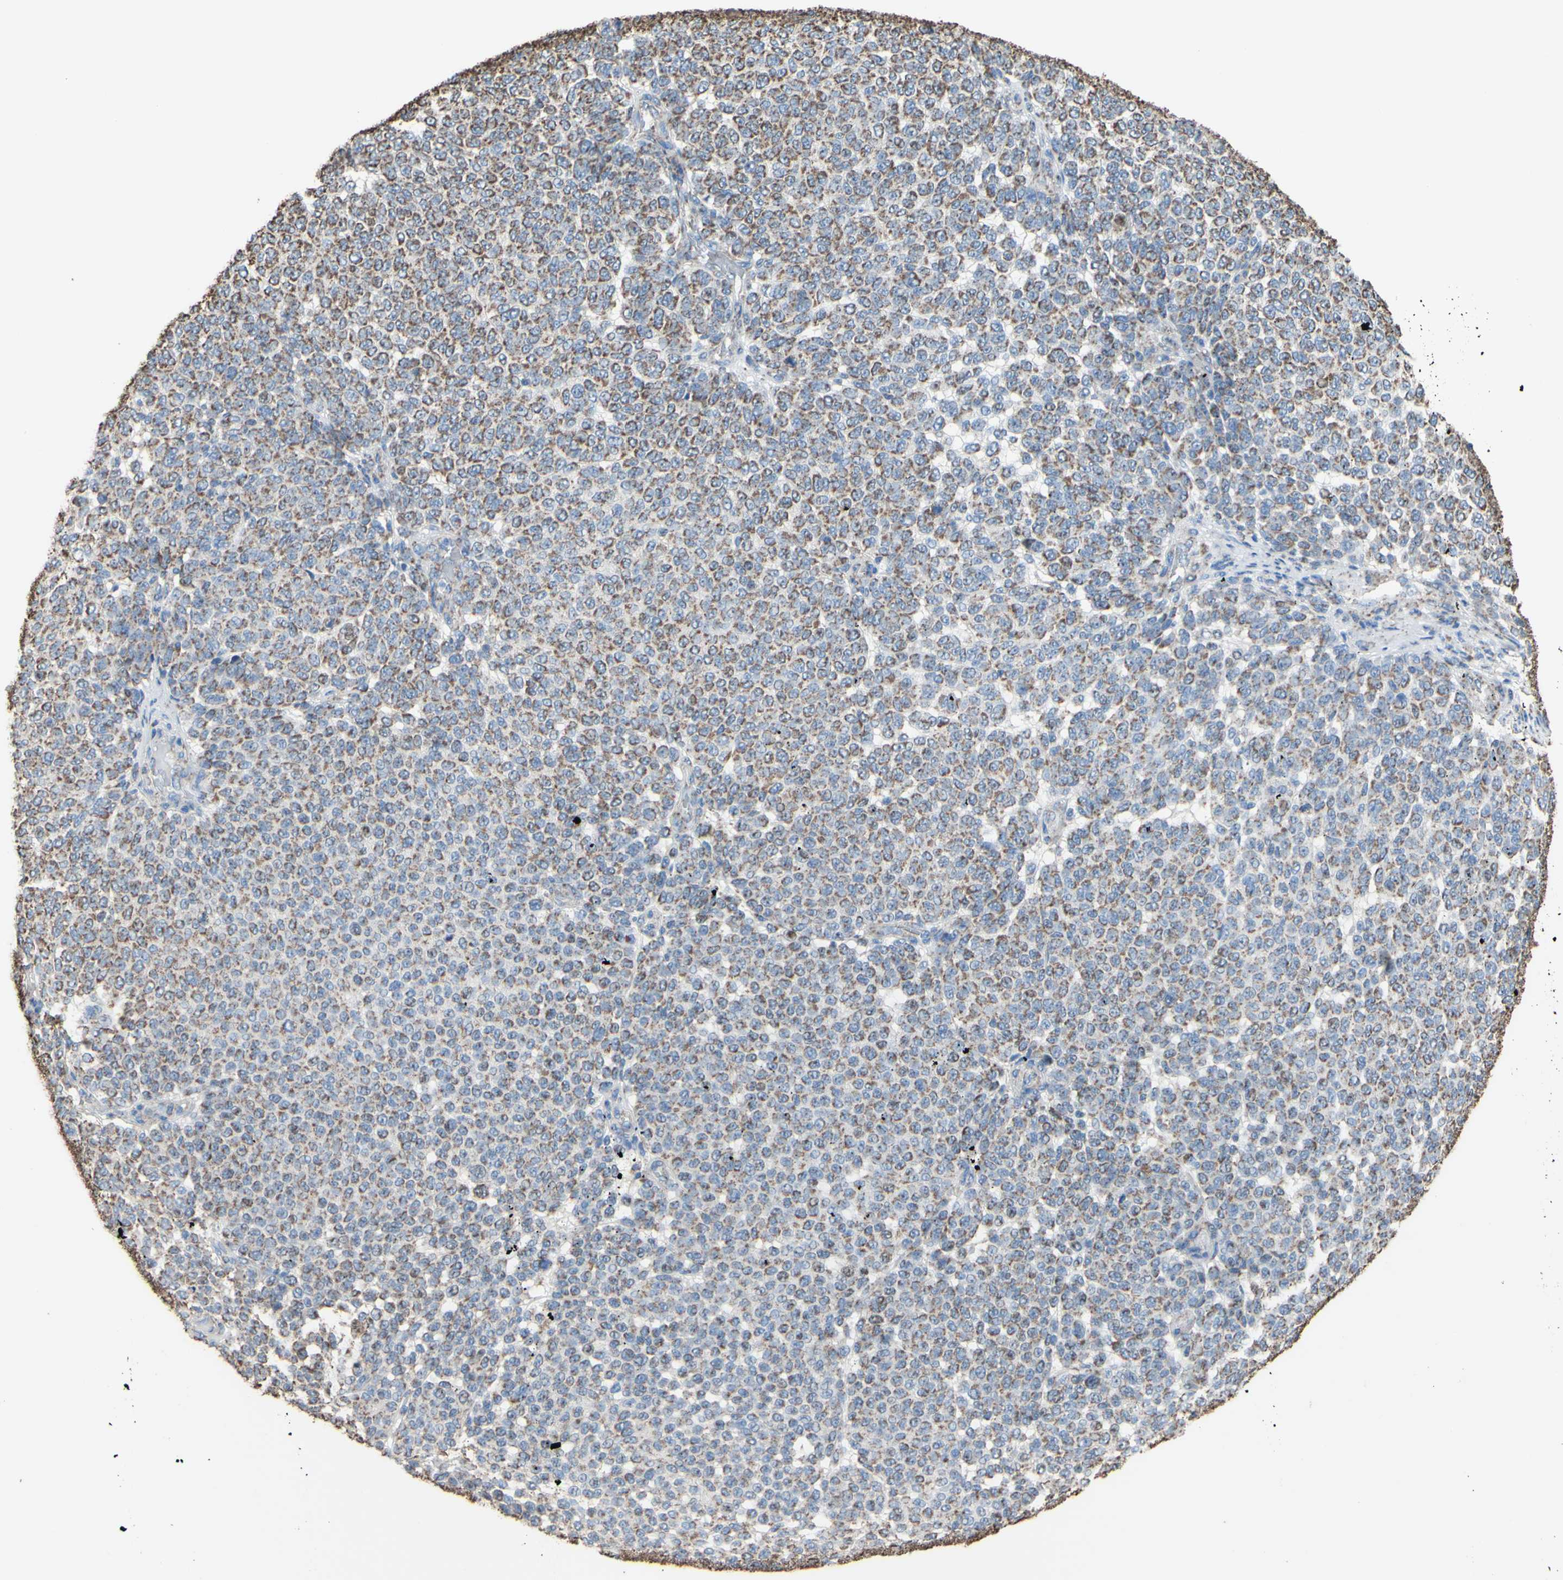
{"staining": {"intensity": "weak", "quantity": "25%-75%", "location": "cytoplasmic/membranous"}, "tissue": "melanoma", "cell_type": "Tumor cells", "image_type": "cancer", "snomed": [{"axis": "morphology", "description": "Malignant melanoma, NOS"}, {"axis": "topography", "description": "Skin"}], "caption": "Immunohistochemistry image of malignant melanoma stained for a protein (brown), which exhibits low levels of weak cytoplasmic/membranous expression in about 25%-75% of tumor cells.", "gene": "CMKLR2", "patient": {"sex": "male", "age": 59}}